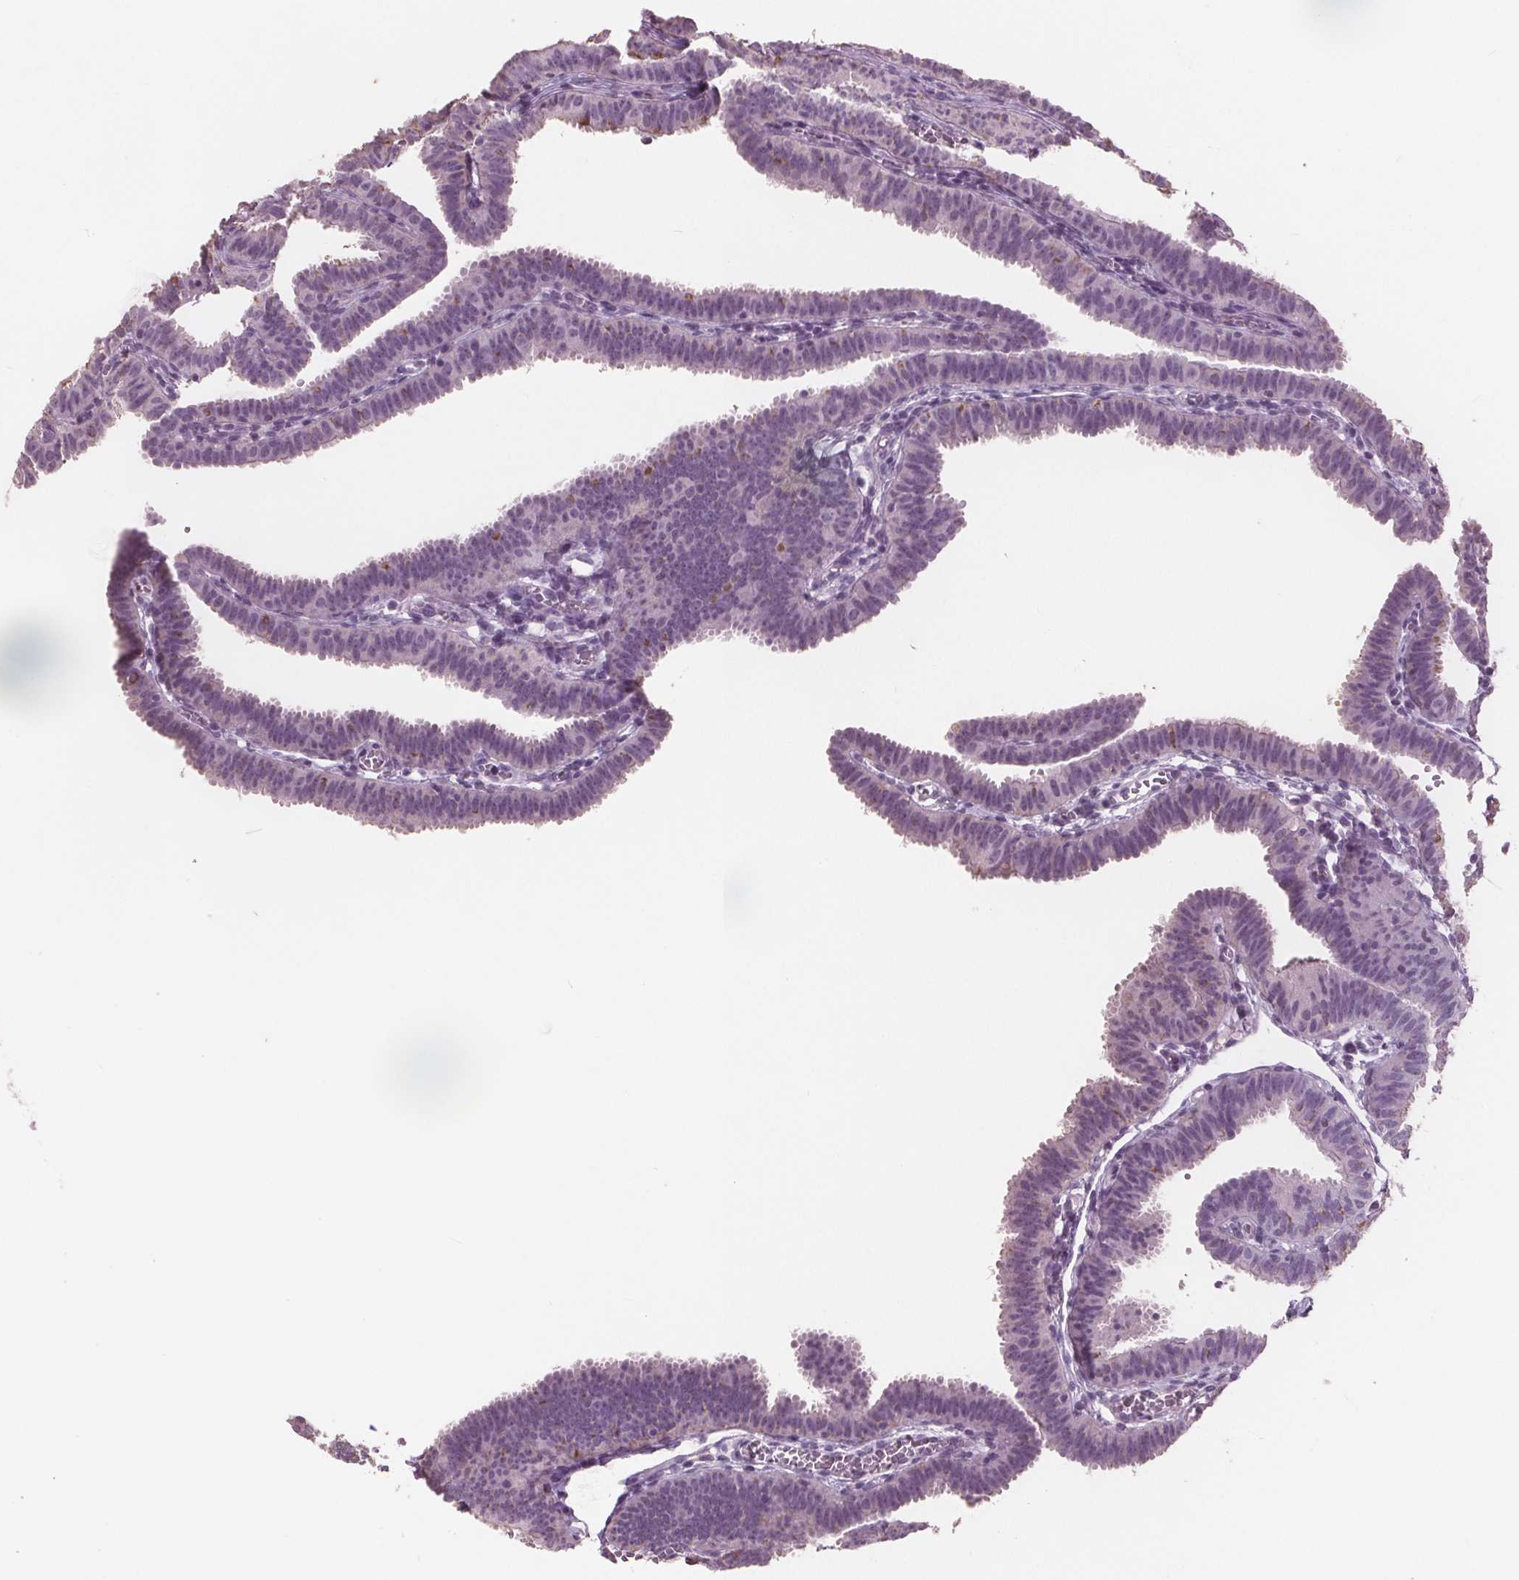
{"staining": {"intensity": "strong", "quantity": "25%-75%", "location": "cytoplasmic/membranous"}, "tissue": "fallopian tube", "cell_type": "Glandular cells", "image_type": "normal", "snomed": [{"axis": "morphology", "description": "Normal tissue, NOS"}, {"axis": "topography", "description": "Fallopian tube"}], "caption": "Immunohistochemistry micrograph of normal fallopian tube: fallopian tube stained using IHC displays high levels of strong protein expression localized specifically in the cytoplasmic/membranous of glandular cells, appearing as a cytoplasmic/membranous brown color.", "gene": "PTPN14", "patient": {"sex": "female", "age": 25}}